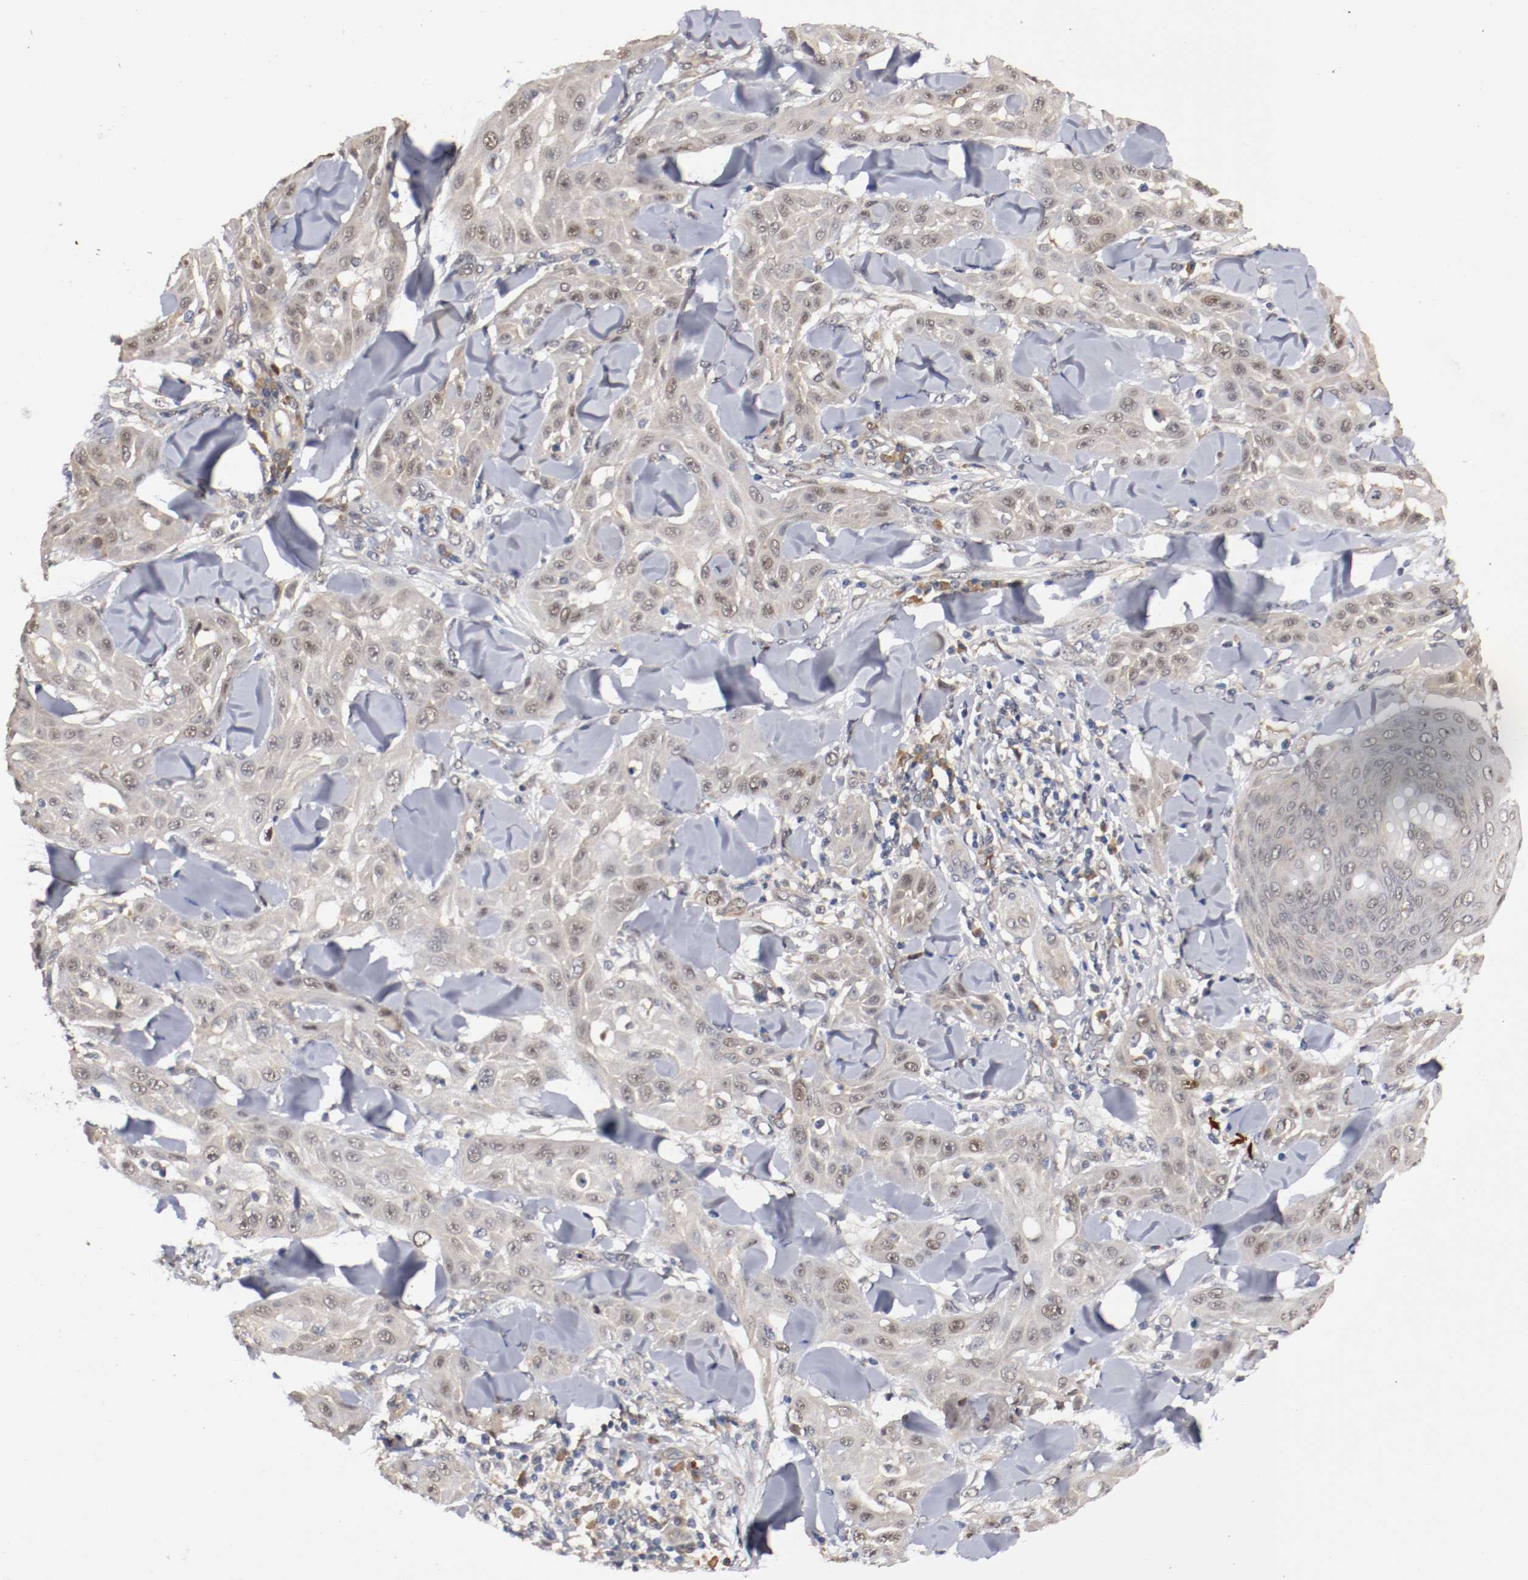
{"staining": {"intensity": "weak", "quantity": "<25%", "location": "cytoplasmic/membranous,nuclear"}, "tissue": "skin cancer", "cell_type": "Tumor cells", "image_type": "cancer", "snomed": [{"axis": "morphology", "description": "Squamous cell carcinoma, NOS"}, {"axis": "topography", "description": "Skin"}], "caption": "The histopathology image demonstrates no significant positivity in tumor cells of squamous cell carcinoma (skin).", "gene": "DNMT3B", "patient": {"sex": "male", "age": 24}}